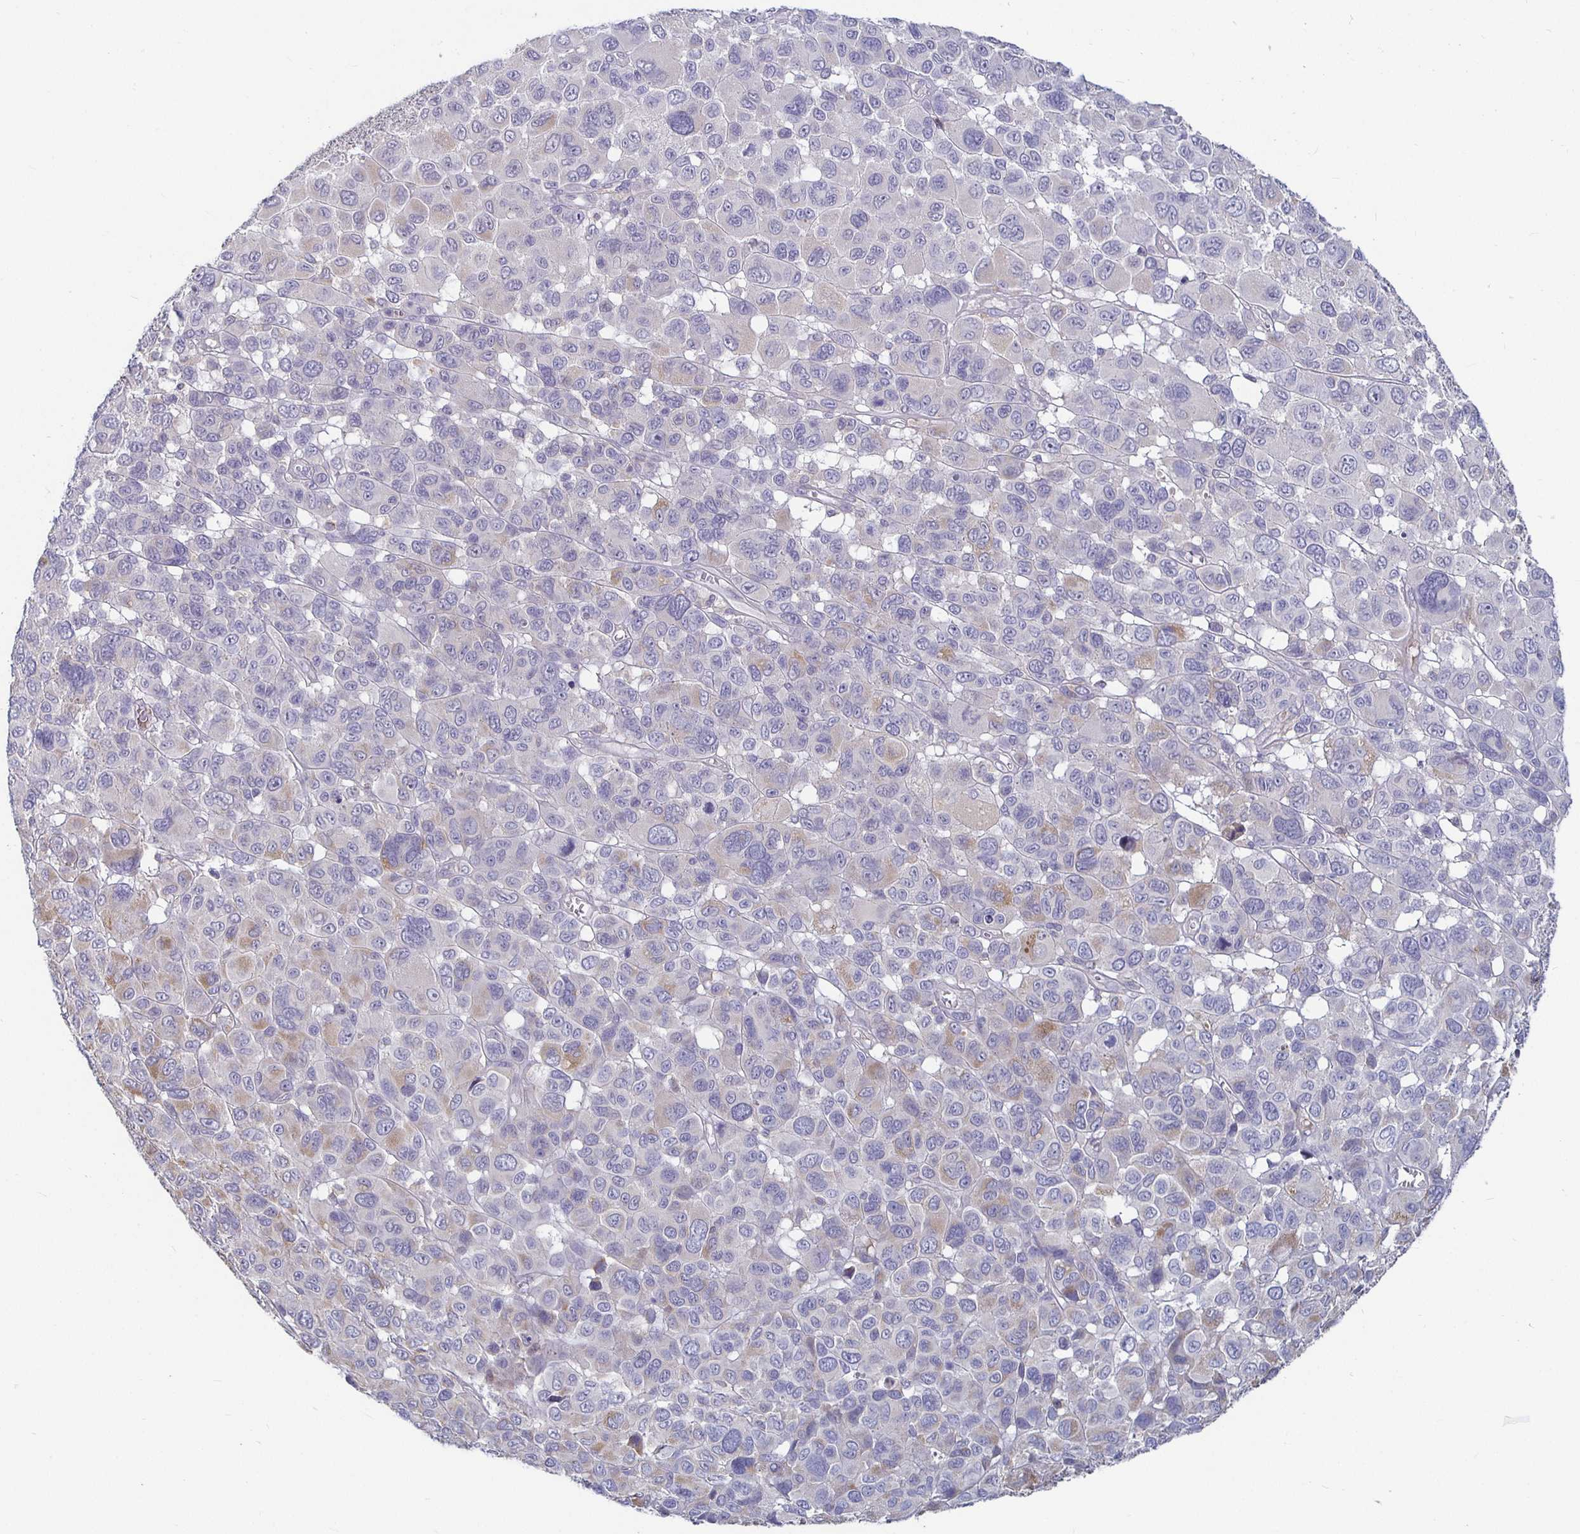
{"staining": {"intensity": "negative", "quantity": "none", "location": "none"}, "tissue": "melanoma", "cell_type": "Tumor cells", "image_type": "cancer", "snomed": [{"axis": "morphology", "description": "Malignant melanoma, NOS"}, {"axis": "topography", "description": "Skin"}], "caption": "A photomicrograph of melanoma stained for a protein reveals no brown staining in tumor cells. Nuclei are stained in blue.", "gene": "RNF144B", "patient": {"sex": "female", "age": 66}}